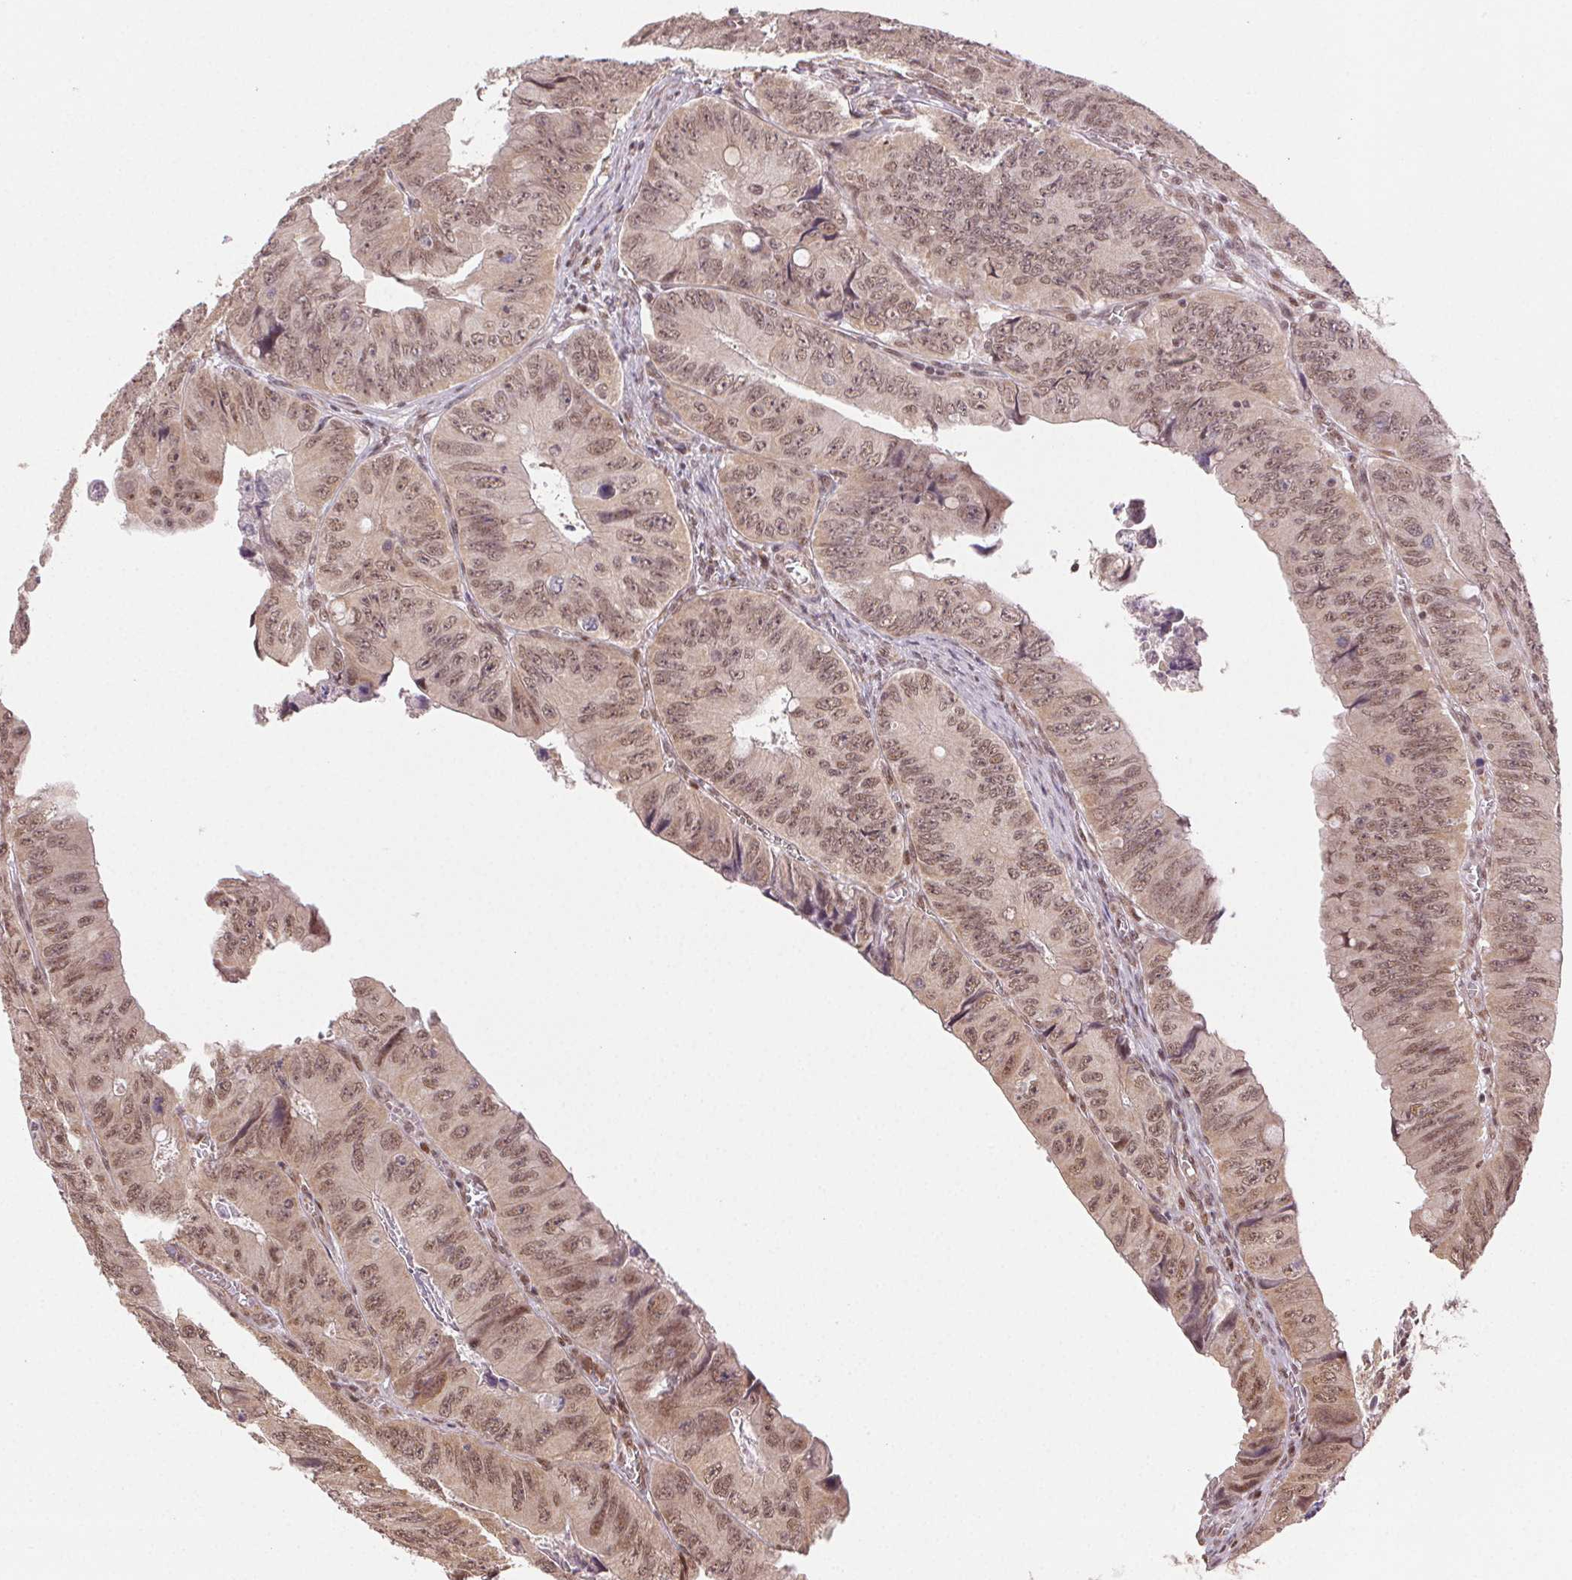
{"staining": {"intensity": "moderate", "quantity": ">75%", "location": "nuclear"}, "tissue": "colorectal cancer", "cell_type": "Tumor cells", "image_type": "cancer", "snomed": [{"axis": "morphology", "description": "Adenocarcinoma, NOS"}, {"axis": "topography", "description": "Colon"}], "caption": "Protein expression analysis of human colorectal adenocarcinoma reveals moderate nuclear positivity in about >75% of tumor cells.", "gene": "TREML4", "patient": {"sex": "female", "age": 84}}